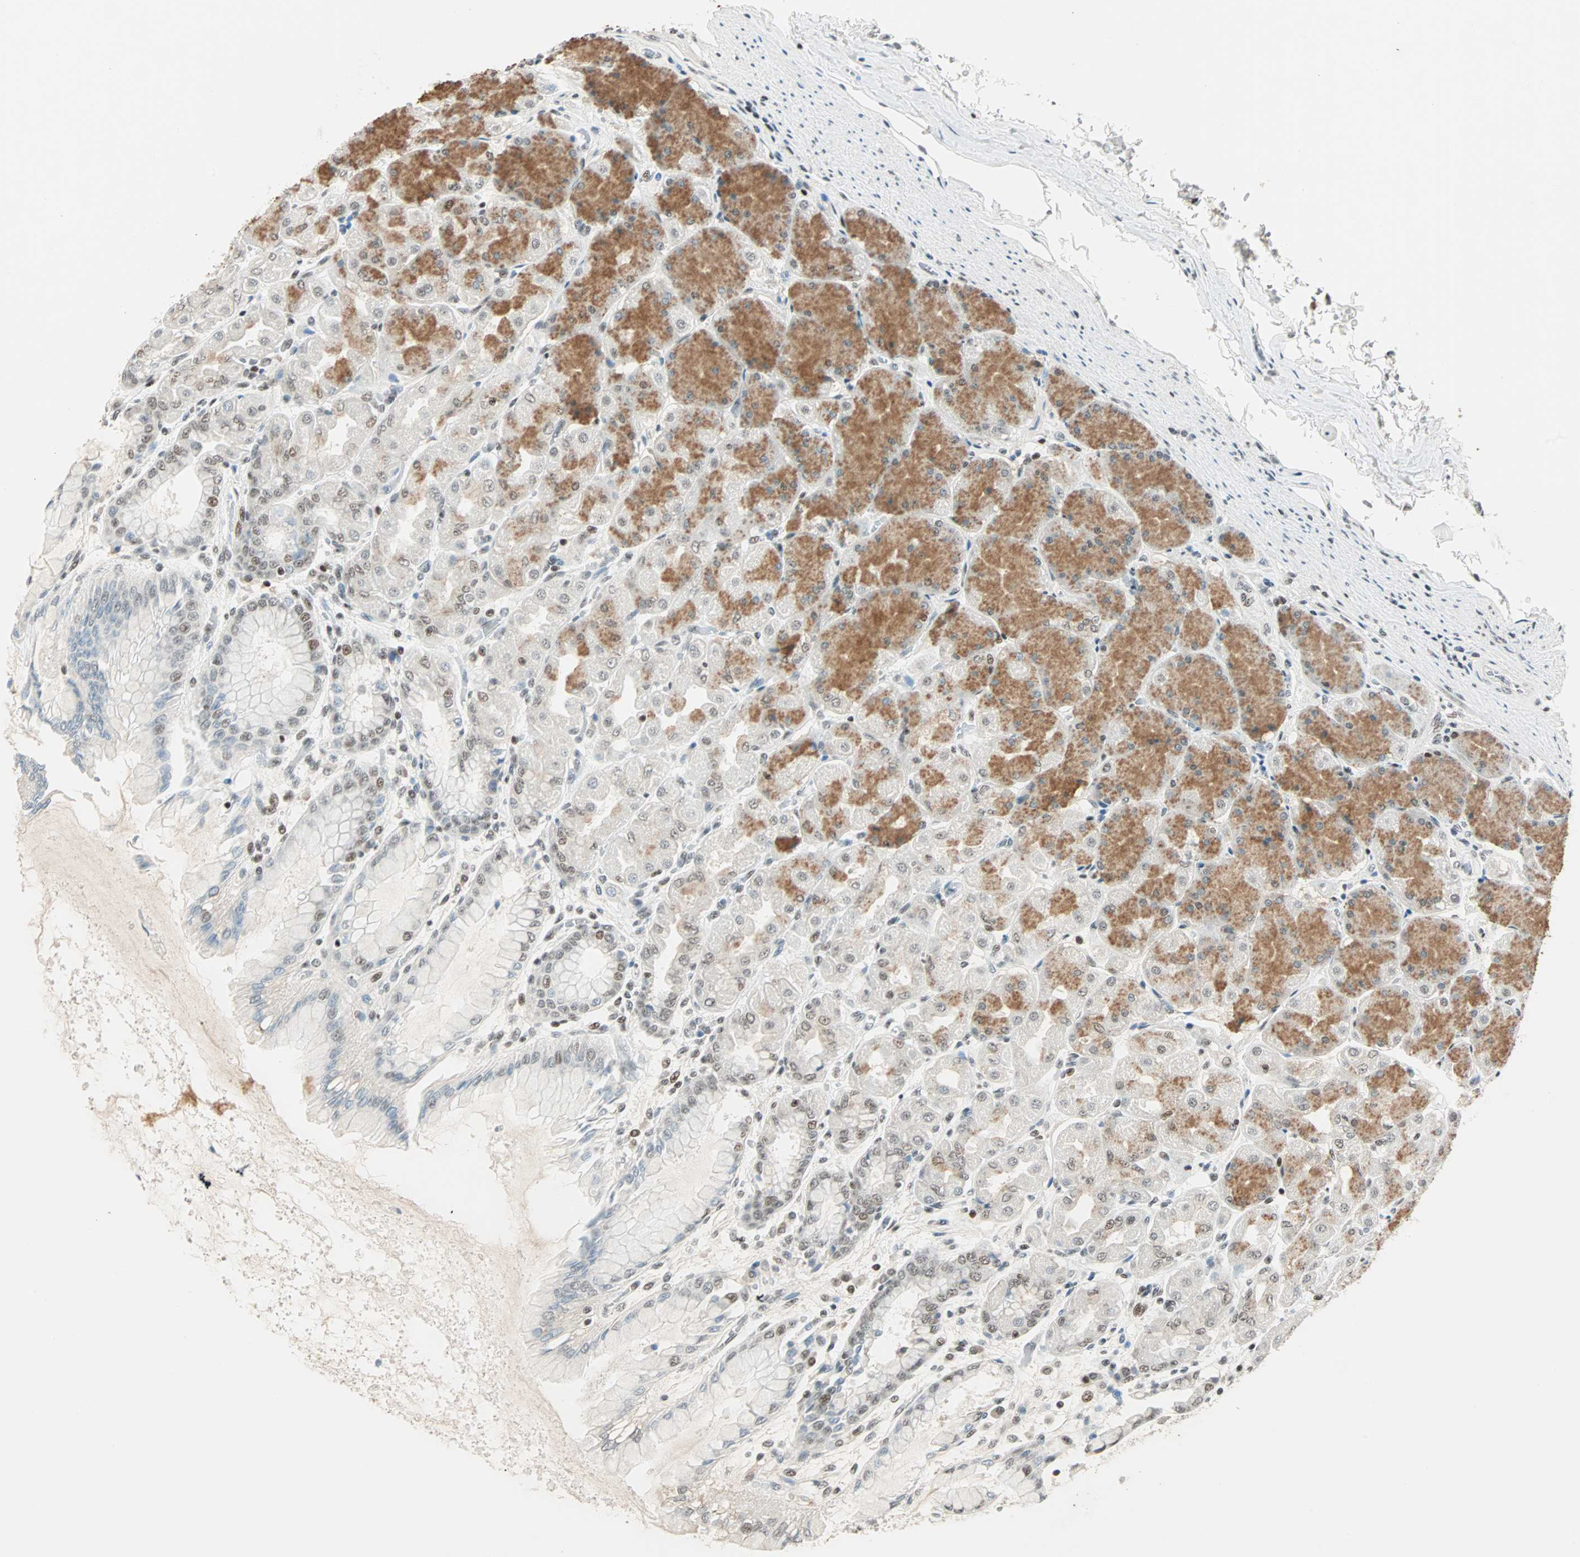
{"staining": {"intensity": "moderate", "quantity": "25%-75%", "location": "cytoplasmic/membranous,nuclear"}, "tissue": "stomach", "cell_type": "Glandular cells", "image_type": "normal", "snomed": [{"axis": "morphology", "description": "Normal tissue, NOS"}, {"axis": "topography", "description": "Stomach, upper"}], "caption": "A brown stain highlights moderate cytoplasmic/membranous,nuclear expression of a protein in glandular cells of benign human stomach. (DAB IHC, brown staining for protein, blue staining for nuclei).", "gene": "SIN3A", "patient": {"sex": "female", "age": 56}}